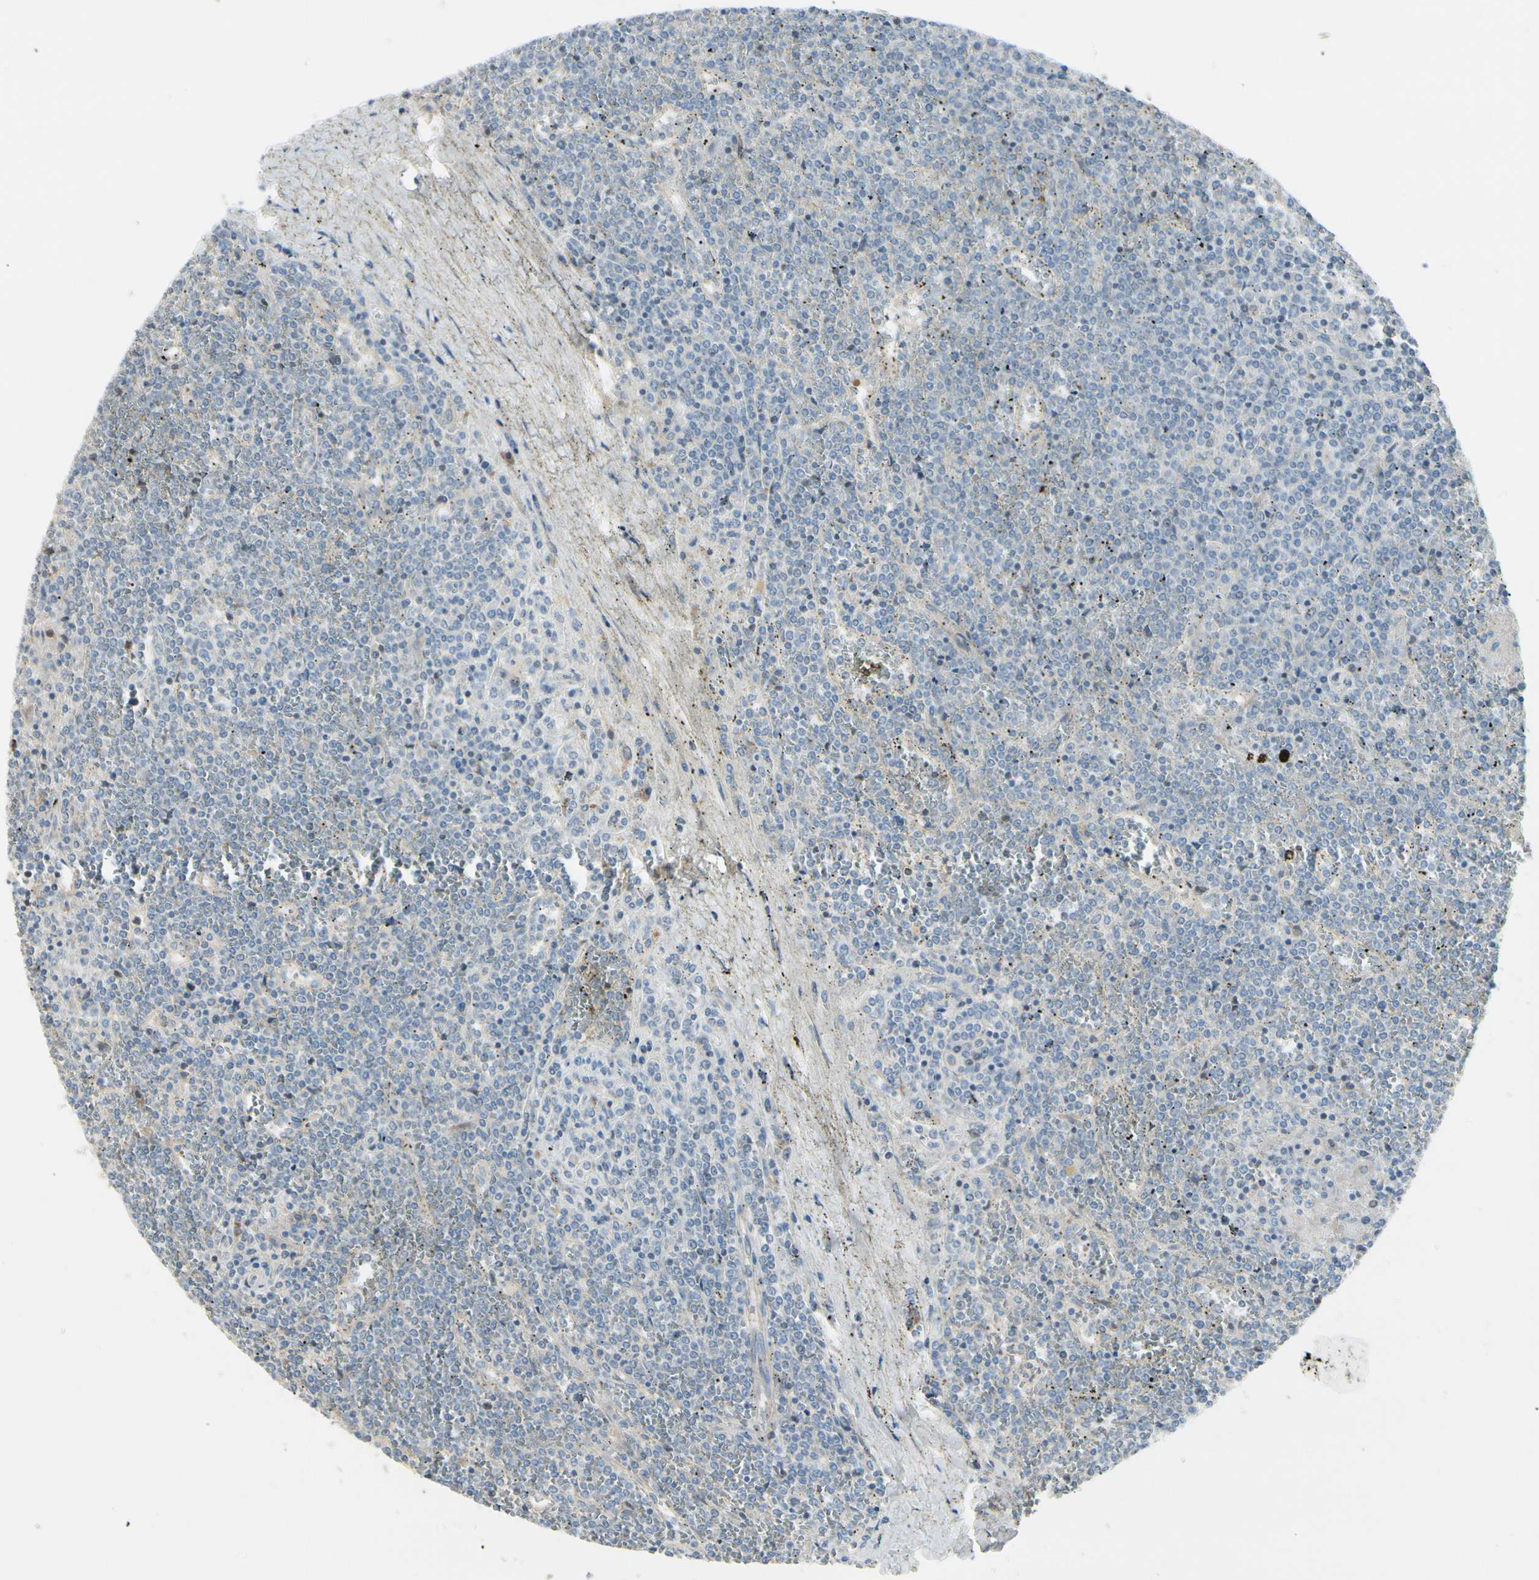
{"staining": {"intensity": "negative", "quantity": "none", "location": "none"}, "tissue": "lymphoma", "cell_type": "Tumor cells", "image_type": "cancer", "snomed": [{"axis": "morphology", "description": "Malignant lymphoma, non-Hodgkin's type, Low grade"}, {"axis": "topography", "description": "Spleen"}], "caption": "High power microscopy photomicrograph of an IHC micrograph of lymphoma, revealing no significant positivity in tumor cells.", "gene": "EPHA3", "patient": {"sex": "female", "age": 19}}